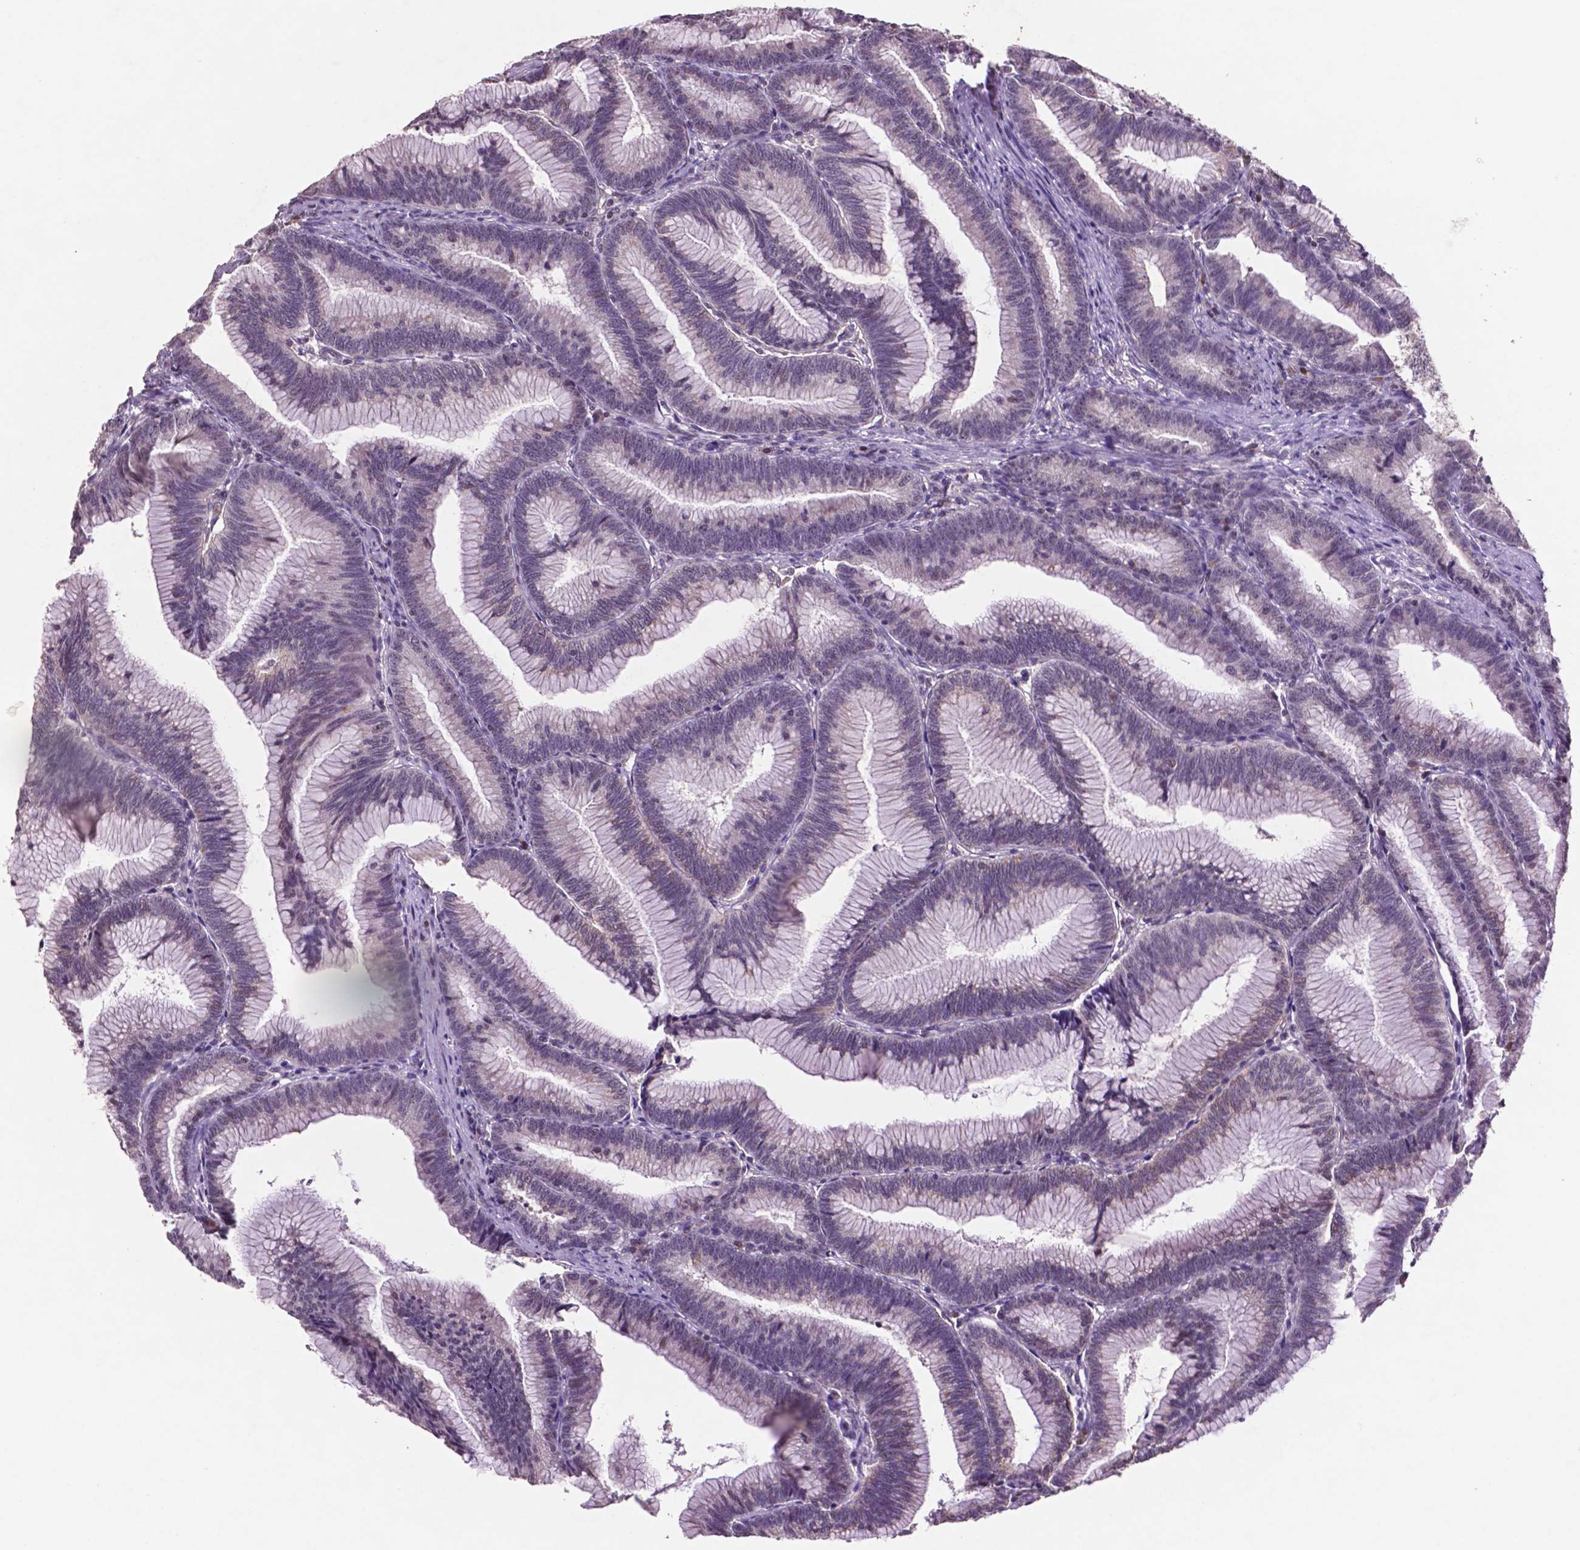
{"staining": {"intensity": "negative", "quantity": "none", "location": "none"}, "tissue": "colorectal cancer", "cell_type": "Tumor cells", "image_type": "cancer", "snomed": [{"axis": "morphology", "description": "Adenocarcinoma, NOS"}, {"axis": "topography", "description": "Colon"}], "caption": "An image of human colorectal cancer is negative for staining in tumor cells. (Stains: DAB IHC with hematoxylin counter stain, Microscopy: brightfield microscopy at high magnification).", "gene": "GLRX", "patient": {"sex": "female", "age": 78}}